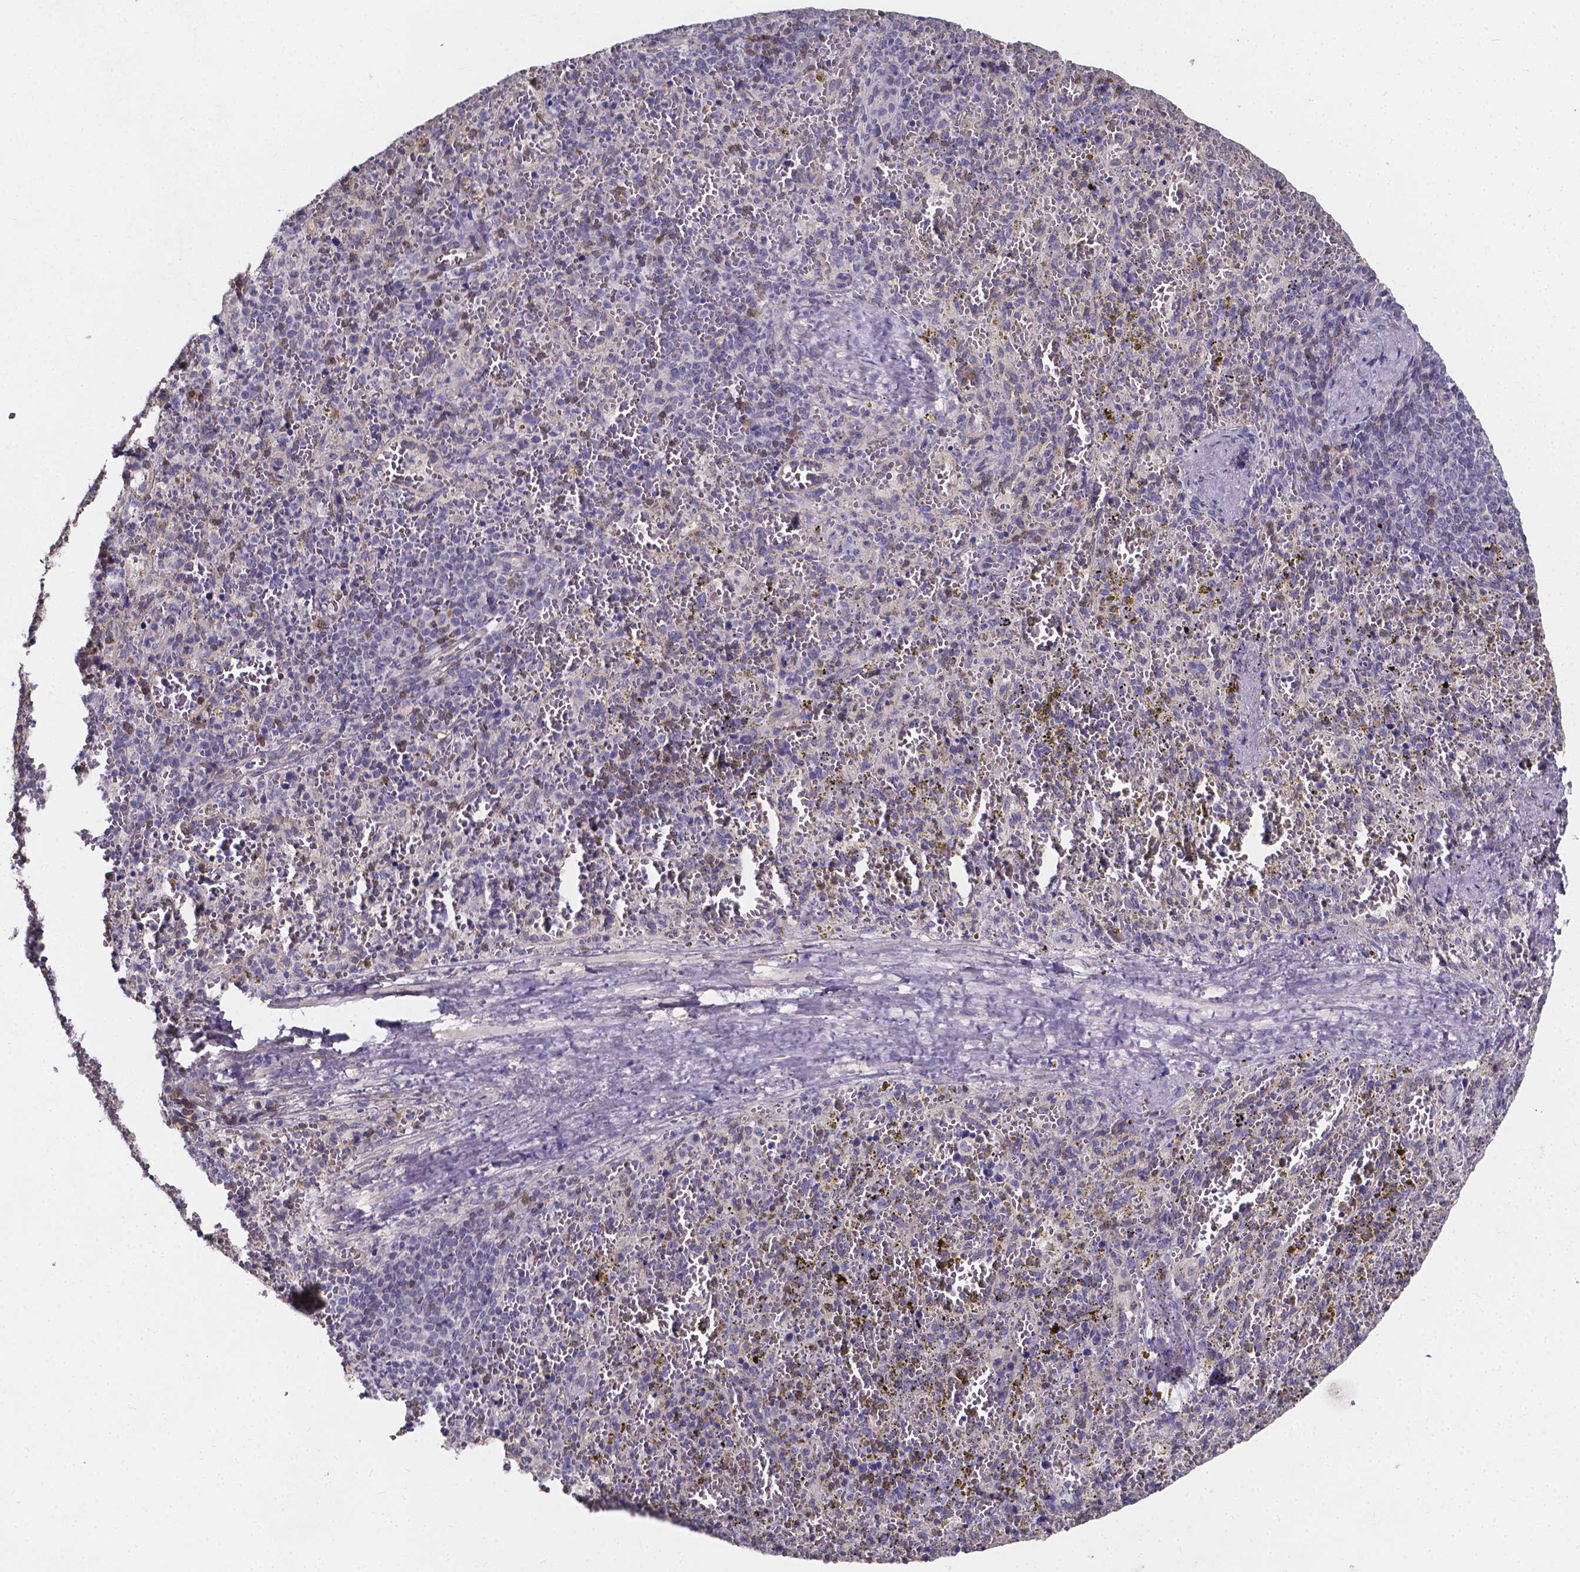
{"staining": {"intensity": "negative", "quantity": "none", "location": "none"}, "tissue": "spleen", "cell_type": "Cells in red pulp", "image_type": "normal", "snomed": [{"axis": "morphology", "description": "Normal tissue, NOS"}, {"axis": "topography", "description": "Spleen"}], "caption": "Immunohistochemical staining of unremarkable human spleen displays no significant positivity in cells in red pulp.", "gene": "THEMIS", "patient": {"sex": "female", "age": 50}}